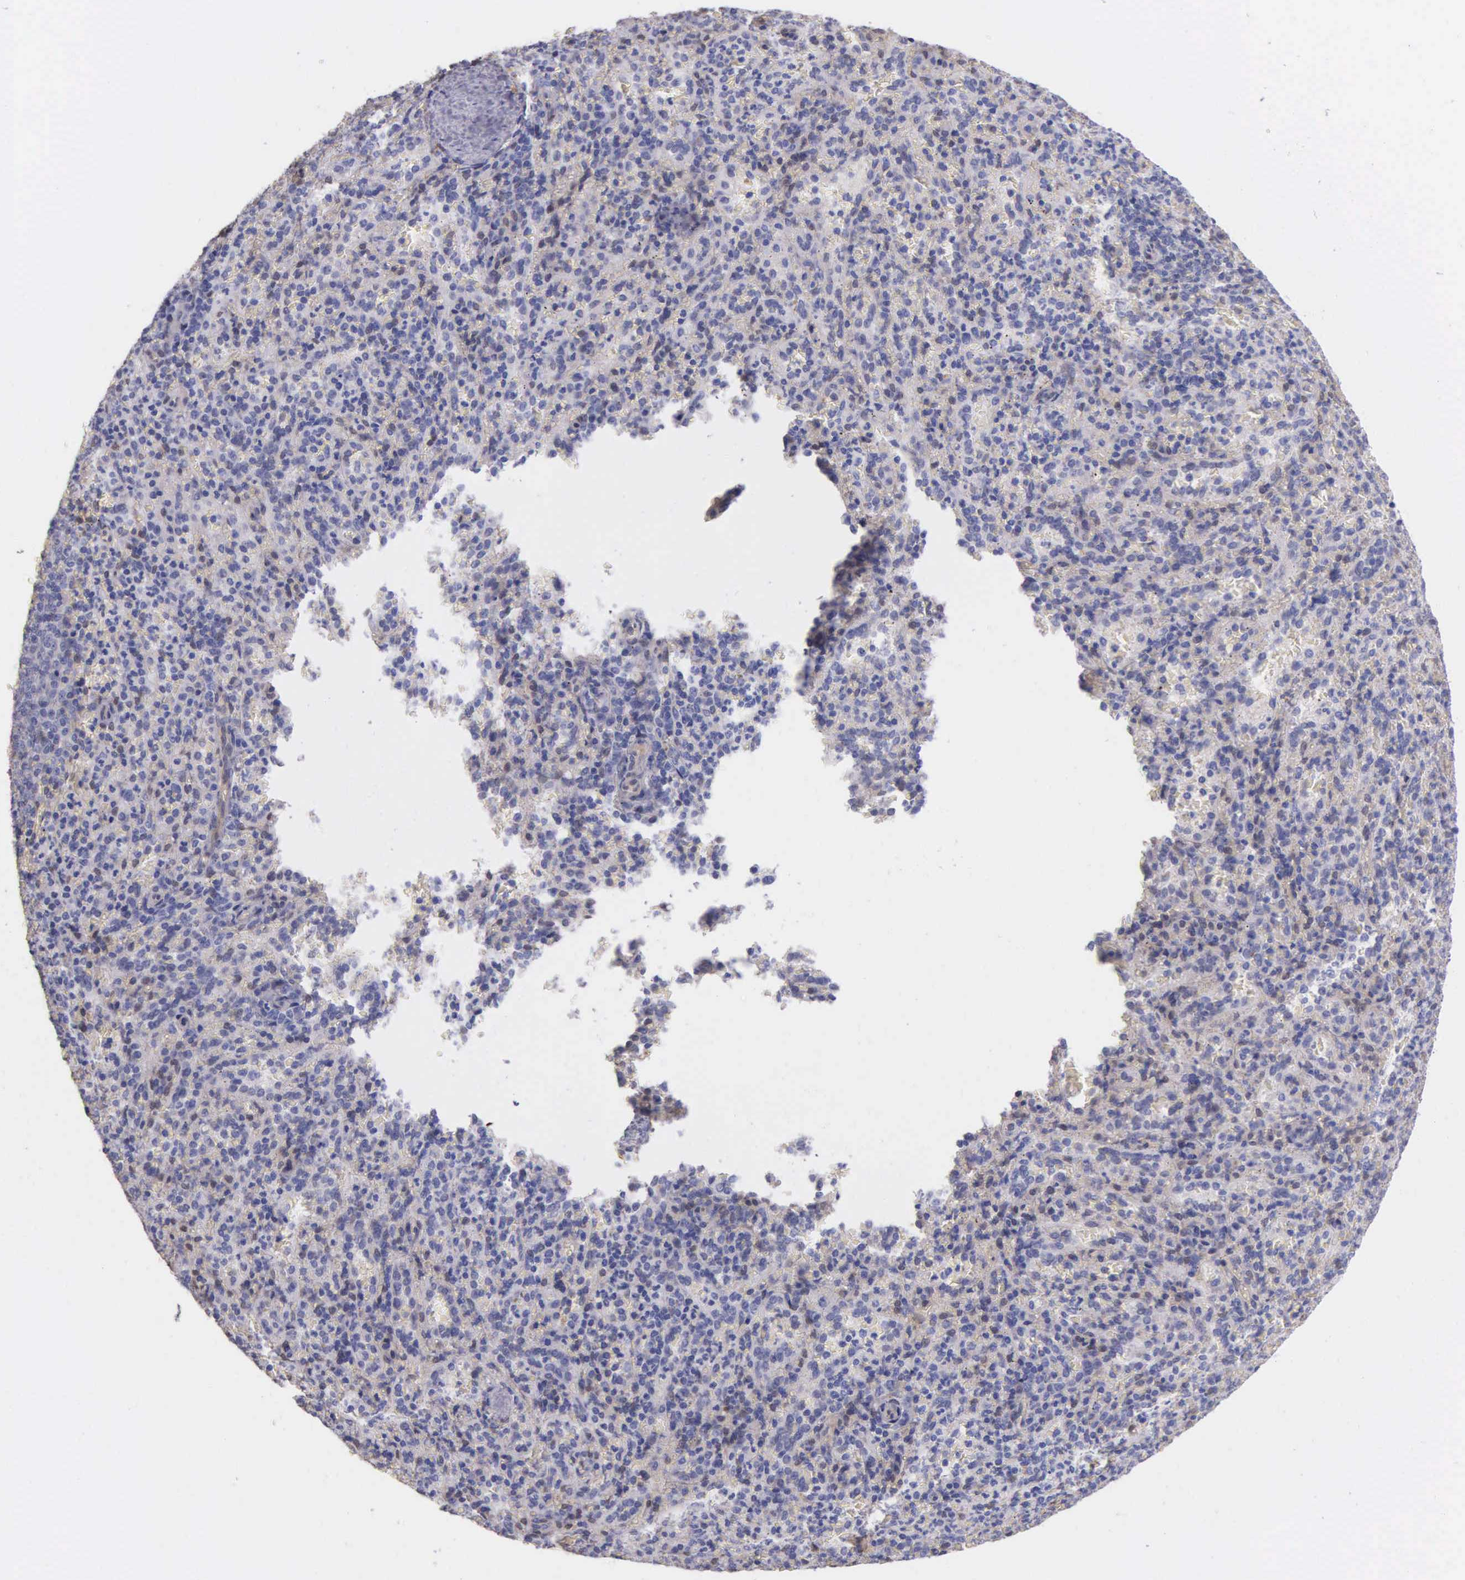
{"staining": {"intensity": "negative", "quantity": "none", "location": "none"}, "tissue": "spleen", "cell_type": "Cells in red pulp", "image_type": "normal", "snomed": [{"axis": "morphology", "description": "Normal tissue, NOS"}, {"axis": "topography", "description": "Spleen"}], "caption": "Immunohistochemical staining of unremarkable spleen exhibits no significant staining in cells in red pulp. Nuclei are stained in blue.", "gene": "GSTT2B", "patient": {"sex": "female", "age": 21}}